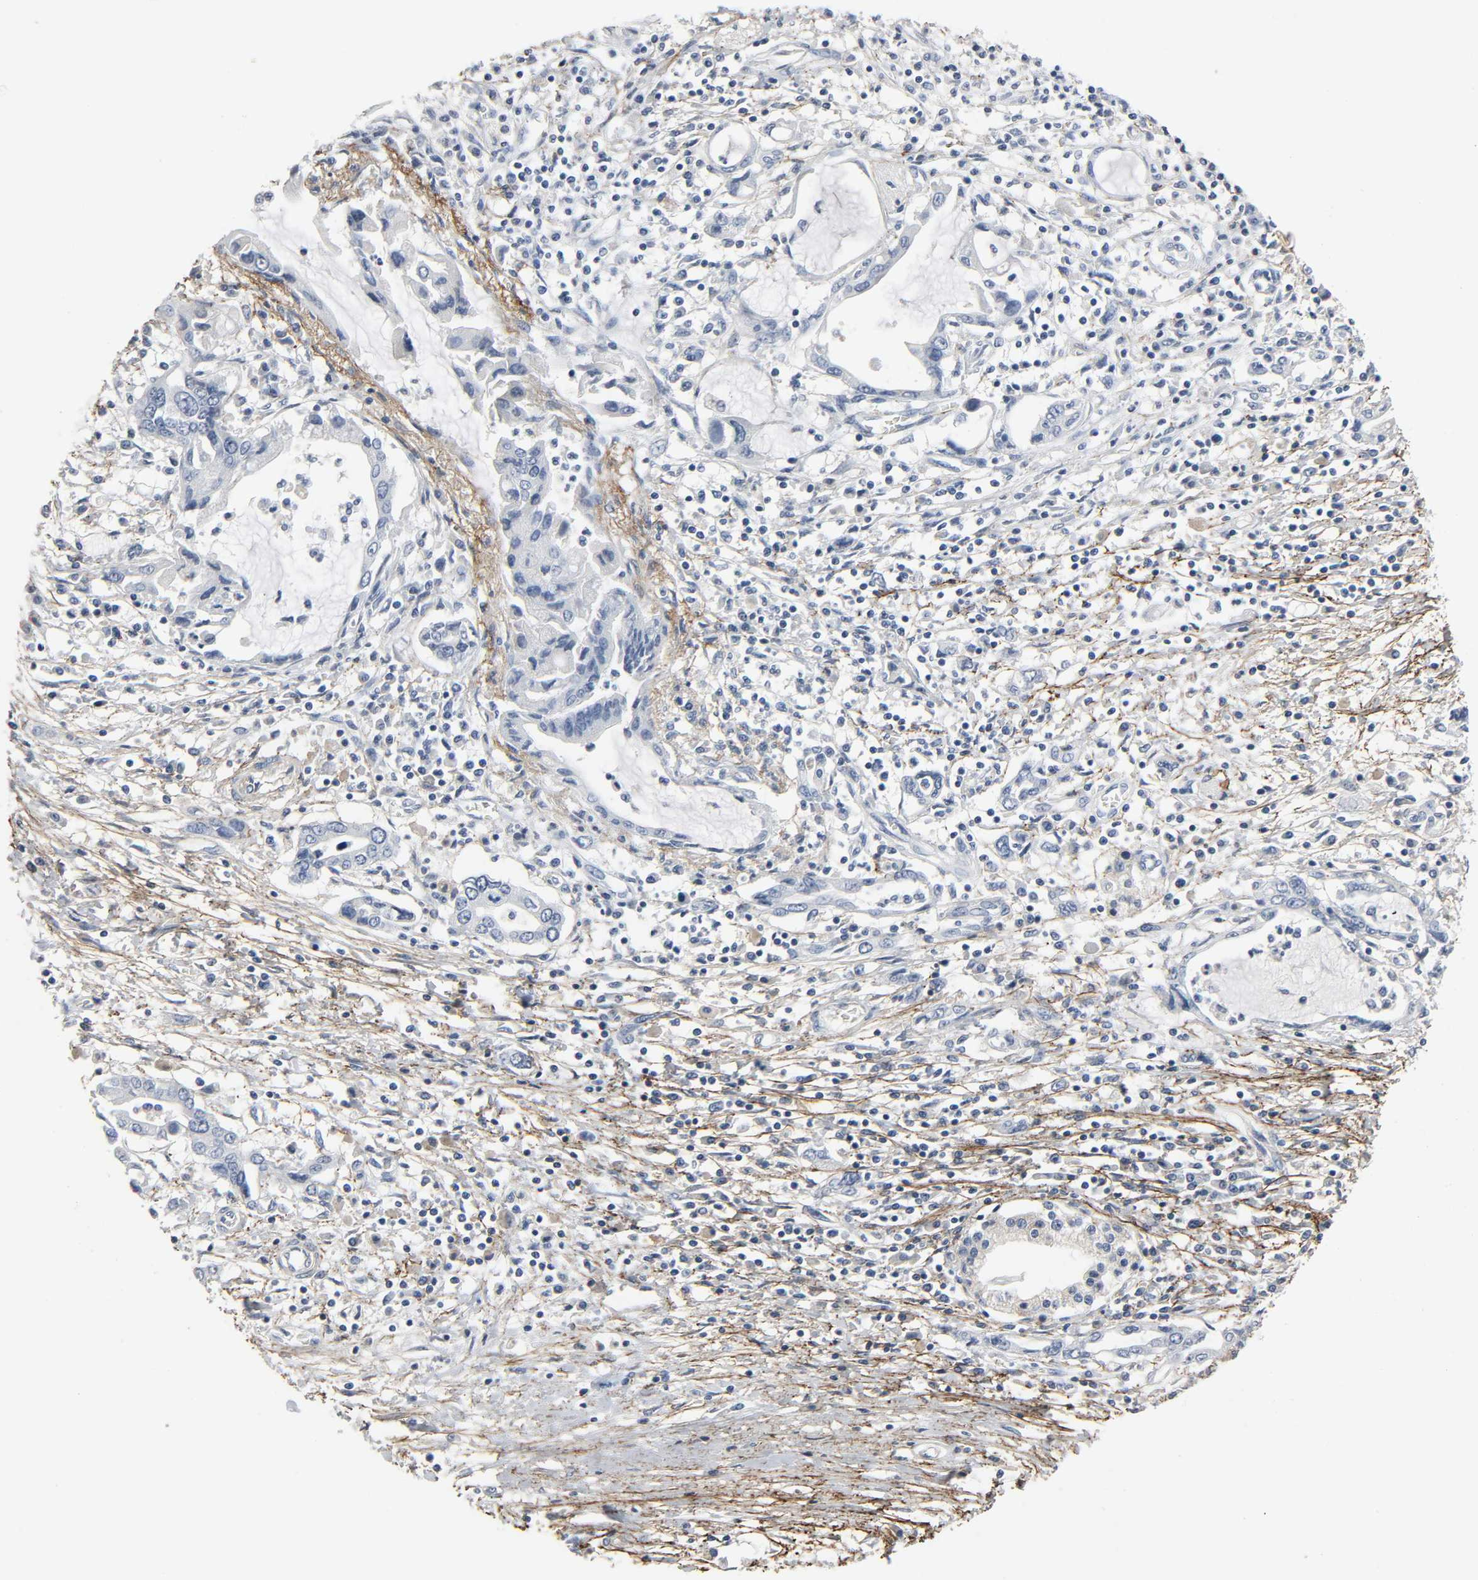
{"staining": {"intensity": "negative", "quantity": "none", "location": "none"}, "tissue": "pancreatic cancer", "cell_type": "Tumor cells", "image_type": "cancer", "snomed": [{"axis": "morphology", "description": "Adenocarcinoma, NOS"}, {"axis": "topography", "description": "Pancreas"}], "caption": "An immunohistochemistry (IHC) histopathology image of pancreatic cancer (adenocarcinoma) is shown. There is no staining in tumor cells of pancreatic cancer (adenocarcinoma).", "gene": "FBLN5", "patient": {"sex": "female", "age": 57}}